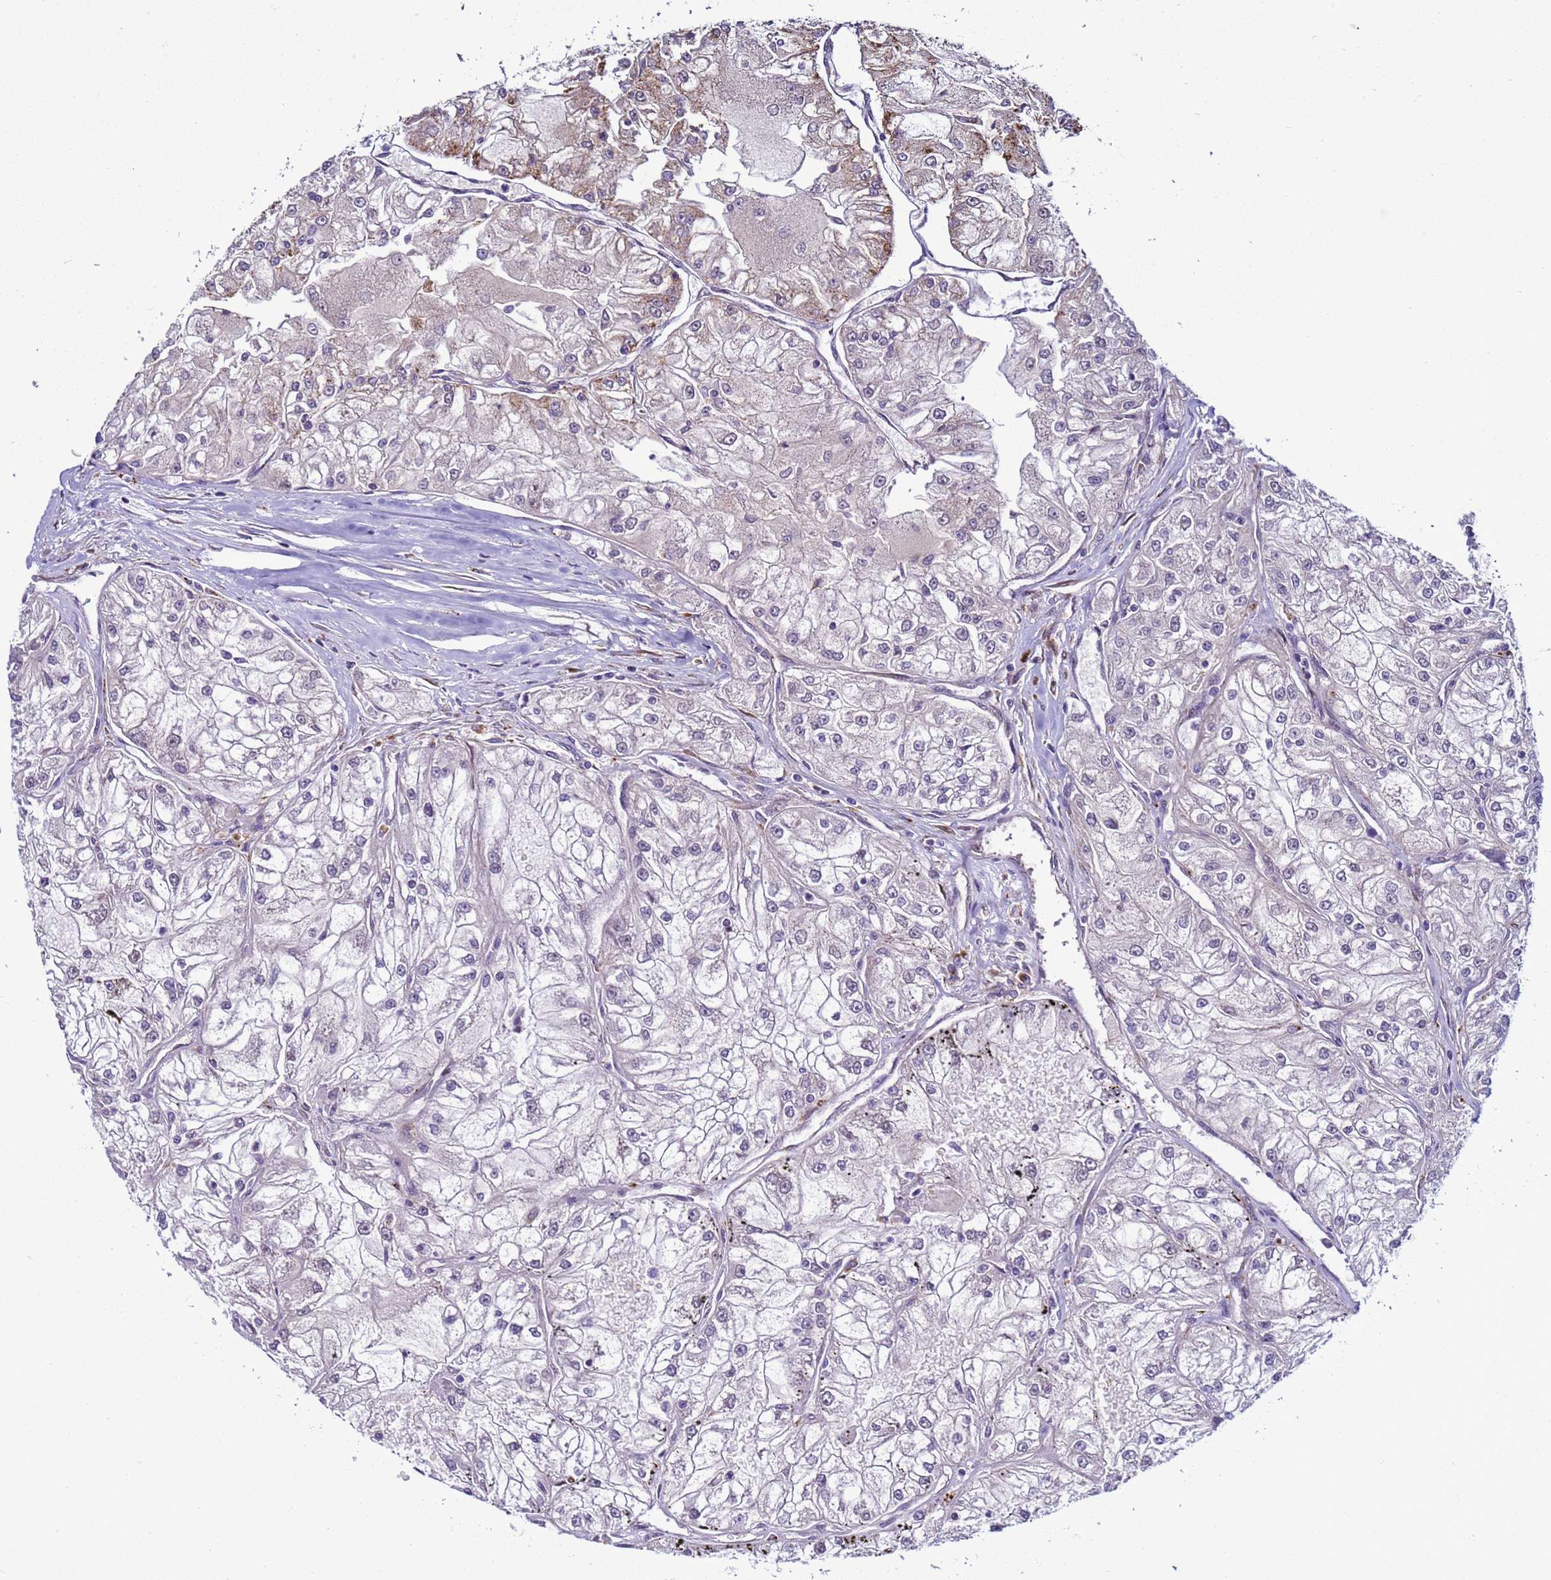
{"staining": {"intensity": "negative", "quantity": "none", "location": "none"}, "tissue": "renal cancer", "cell_type": "Tumor cells", "image_type": "cancer", "snomed": [{"axis": "morphology", "description": "Adenocarcinoma, NOS"}, {"axis": "topography", "description": "Kidney"}], "caption": "High magnification brightfield microscopy of adenocarcinoma (renal) stained with DAB (3,3'-diaminobenzidine) (brown) and counterstained with hematoxylin (blue): tumor cells show no significant positivity.", "gene": "NAT2", "patient": {"sex": "female", "age": 72}}